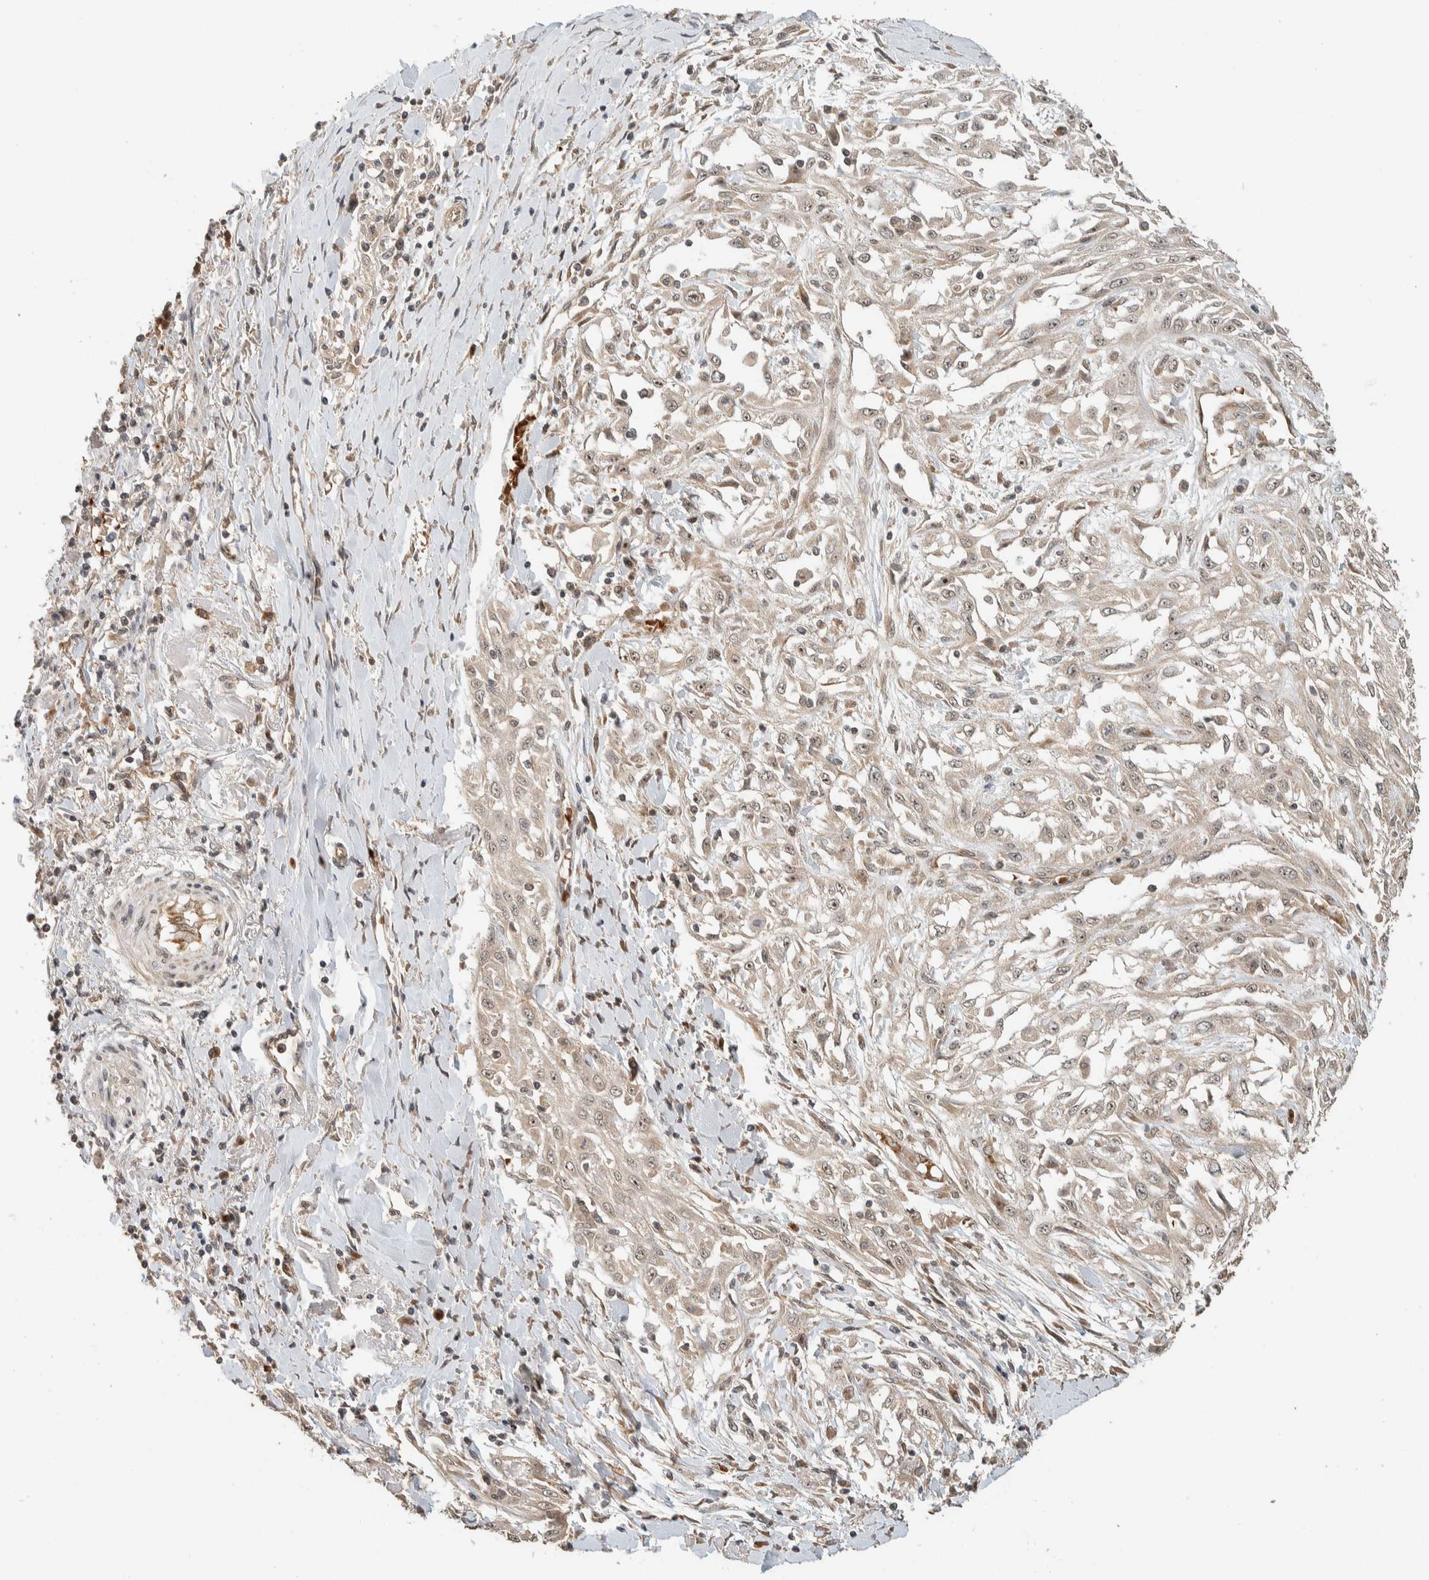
{"staining": {"intensity": "weak", "quantity": "<25%", "location": "nuclear"}, "tissue": "skin cancer", "cell_type": "Tumor cells", "image_type": "cancer", "snomed": [{"axis": "morphology", "description": "Squamous cell carcinoma, NOS"}, {"axis": "morphology", "description": "Squamous cell carcinoma, metastatic, NOS"}, {"axis": "topography", "description": "Skin"}, {"axis": "topography", "description": "Lymph node"}], "caption": "A histopathology image of human squamous cell carcinoma (skin) is negative for staining in tumor cells. The staining is performed using DAB brown chromogen with nuclei counter-stained in using hematoxylin.", "gene": "ZBTB2", "patient": {"sex": "male", "age": 75}}